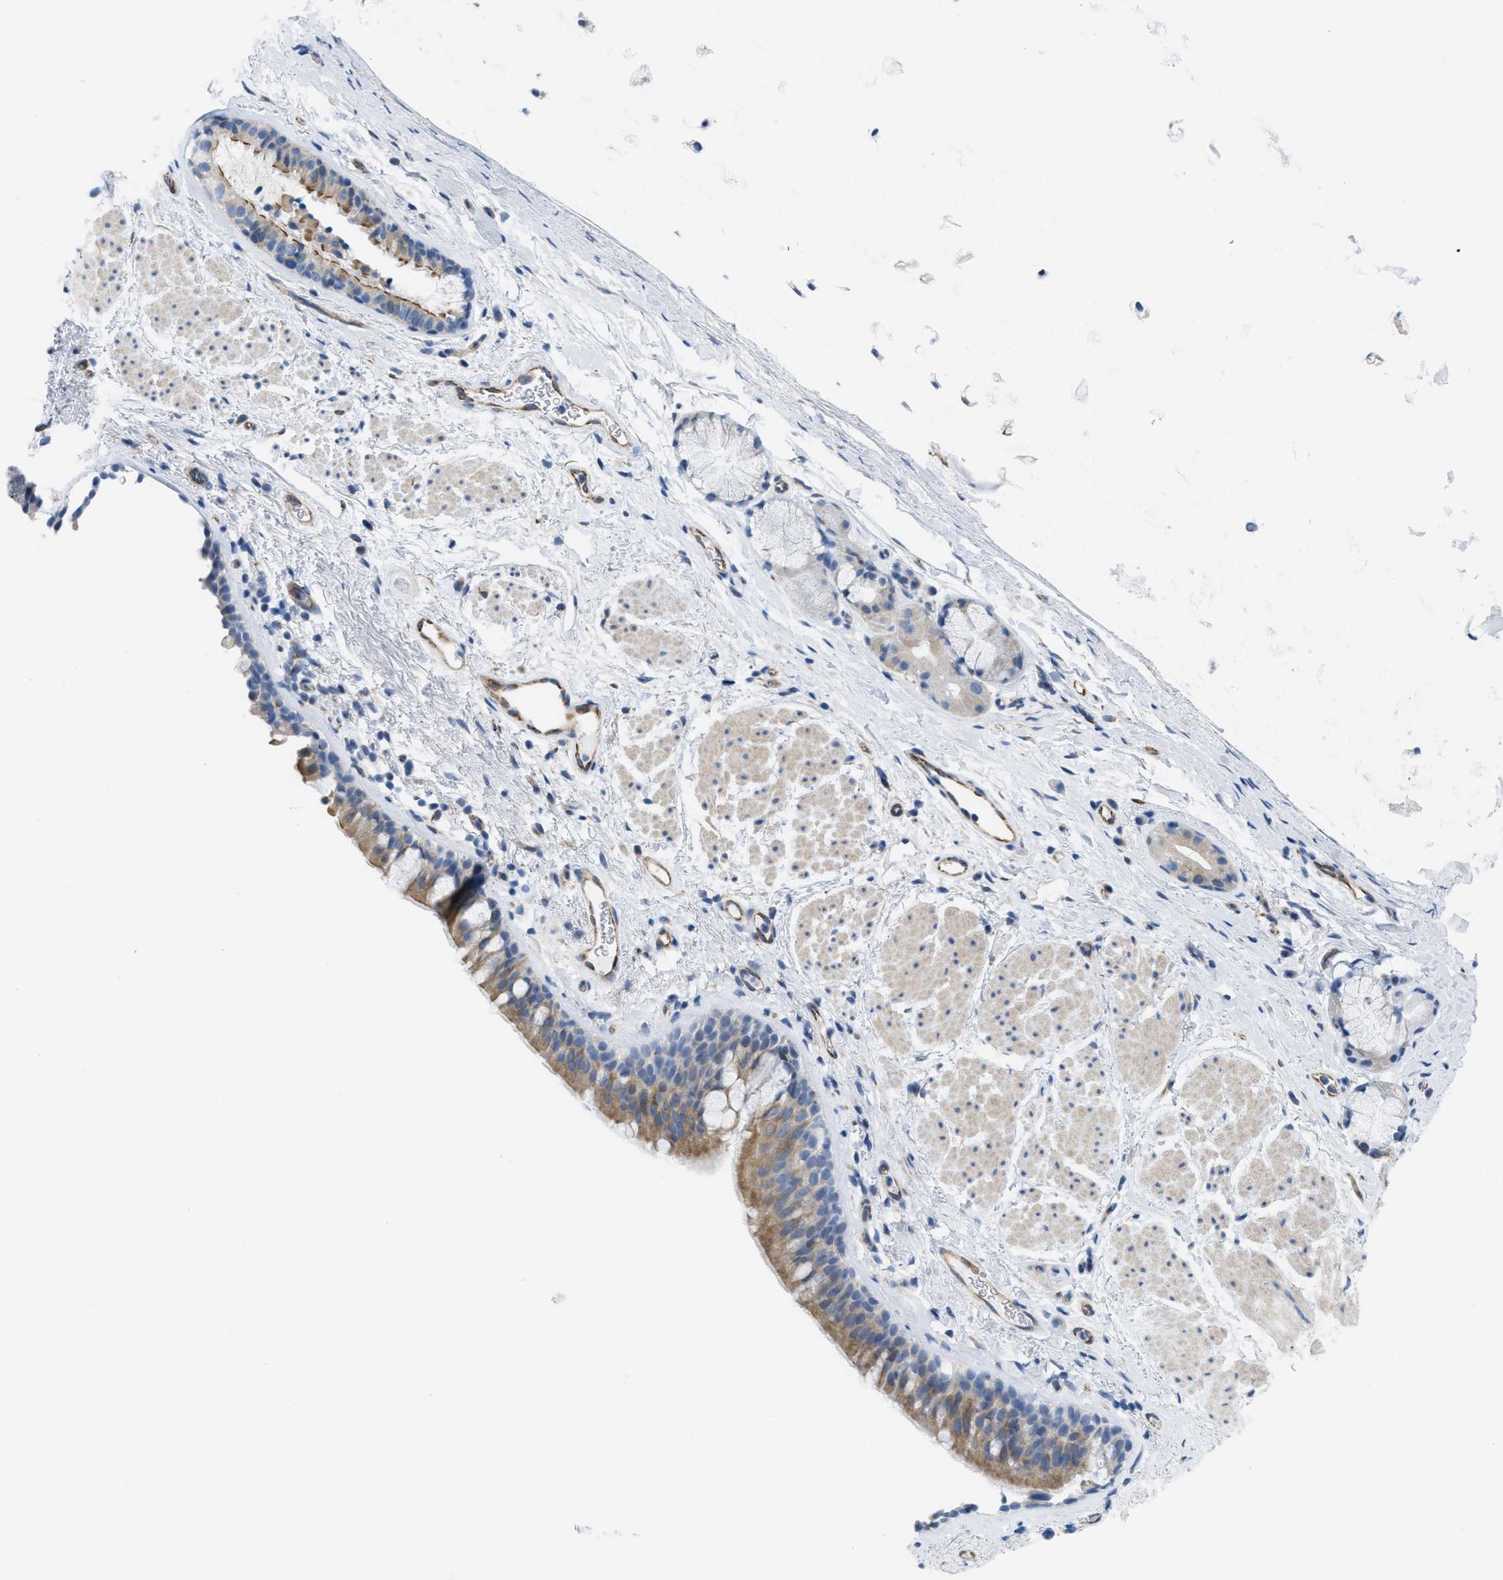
{"staining": {"intensity": "moderate", "quantity": "<25%", "location": "cytoplasmic/membranous"}, "tissue": "bronchus", "cell_type": "Respiratory epithelial cells", "image_type": "normal", "snomed": [{"axis": "morphology", "description": "Normal tissue, NOS"}, {"axis": "topography", "description": "Cartilage tissue"}, {"axis": "topography", "description": "Bronchus"}], "caption": "Immunohistochemistry (IHC) staining of normal bronchus, which shows low levels of moderate cytoplasmic/membranous positivity in approximately <25% of respiratory epithelial cells indicating moderate cytoplasmic/membranous protein expression. The staining was performed using DAB (brown) for protein detection and nuclei were counterstained in hematoxylin (blue).", "gene": "SLC12A1", "patient": {"sex": "female", "age": 53}}